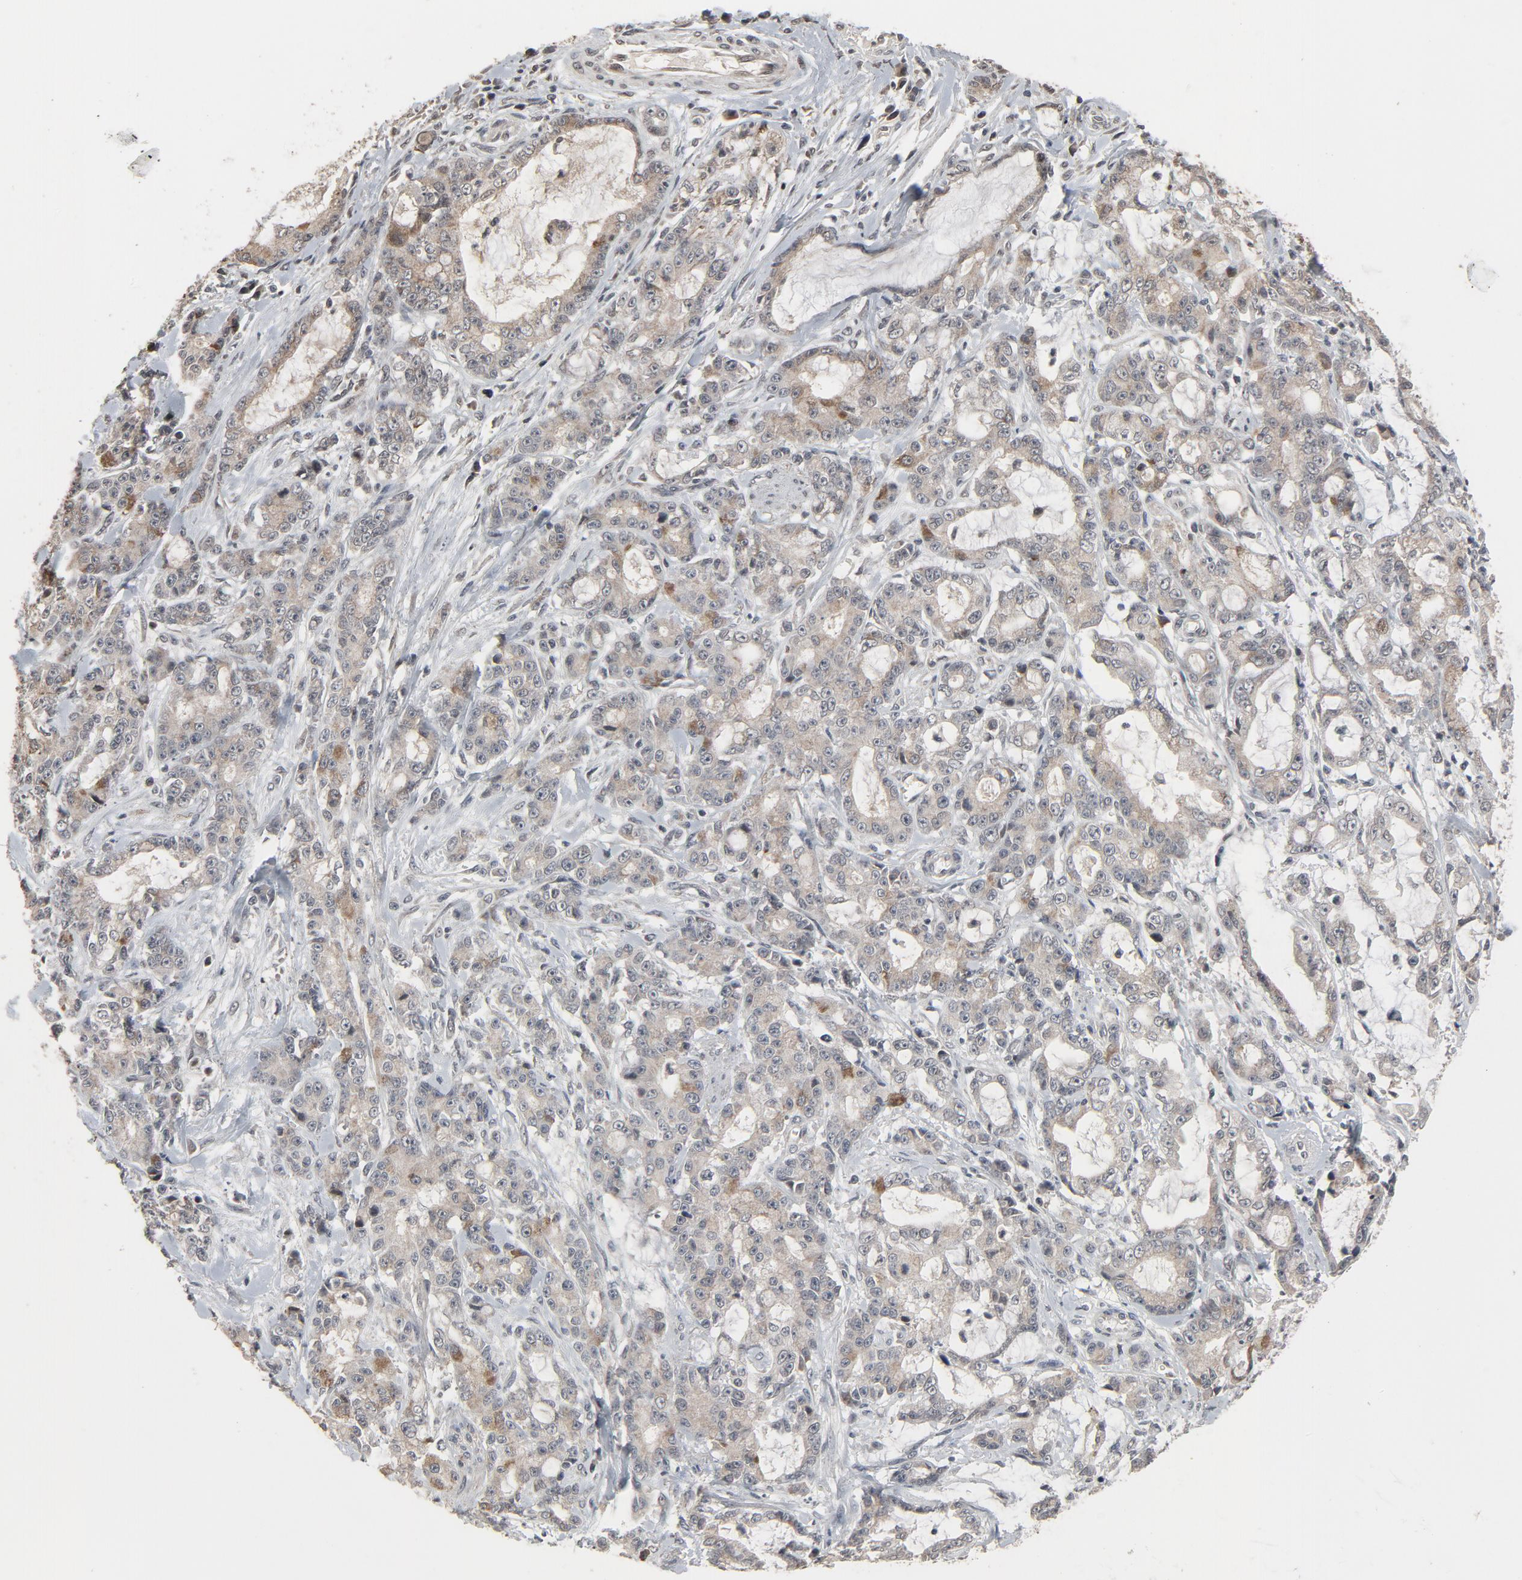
{"staining": {"intensity": "moderate", "quantity": ">75%", "location": "cytoplasmic/membranous"}, "tissue": "pancreatic cancer", "cell_type": "Tumor cells", "image_type": "cancer", "snomed": [{"axis": "morphology", "description": "Adenocarcinoma, NOS"}, {"axis": "topography", "description": "Pancreas"}], "caption": "Pancreatic adenocarcinoma was stained to show a protein in brown. There is medium levels of moderate cytoplasmic/membranous expression in approximately >75% of tumor cells.", "gene": "POM121", "patient": {"sex": "female", "age": 73}}